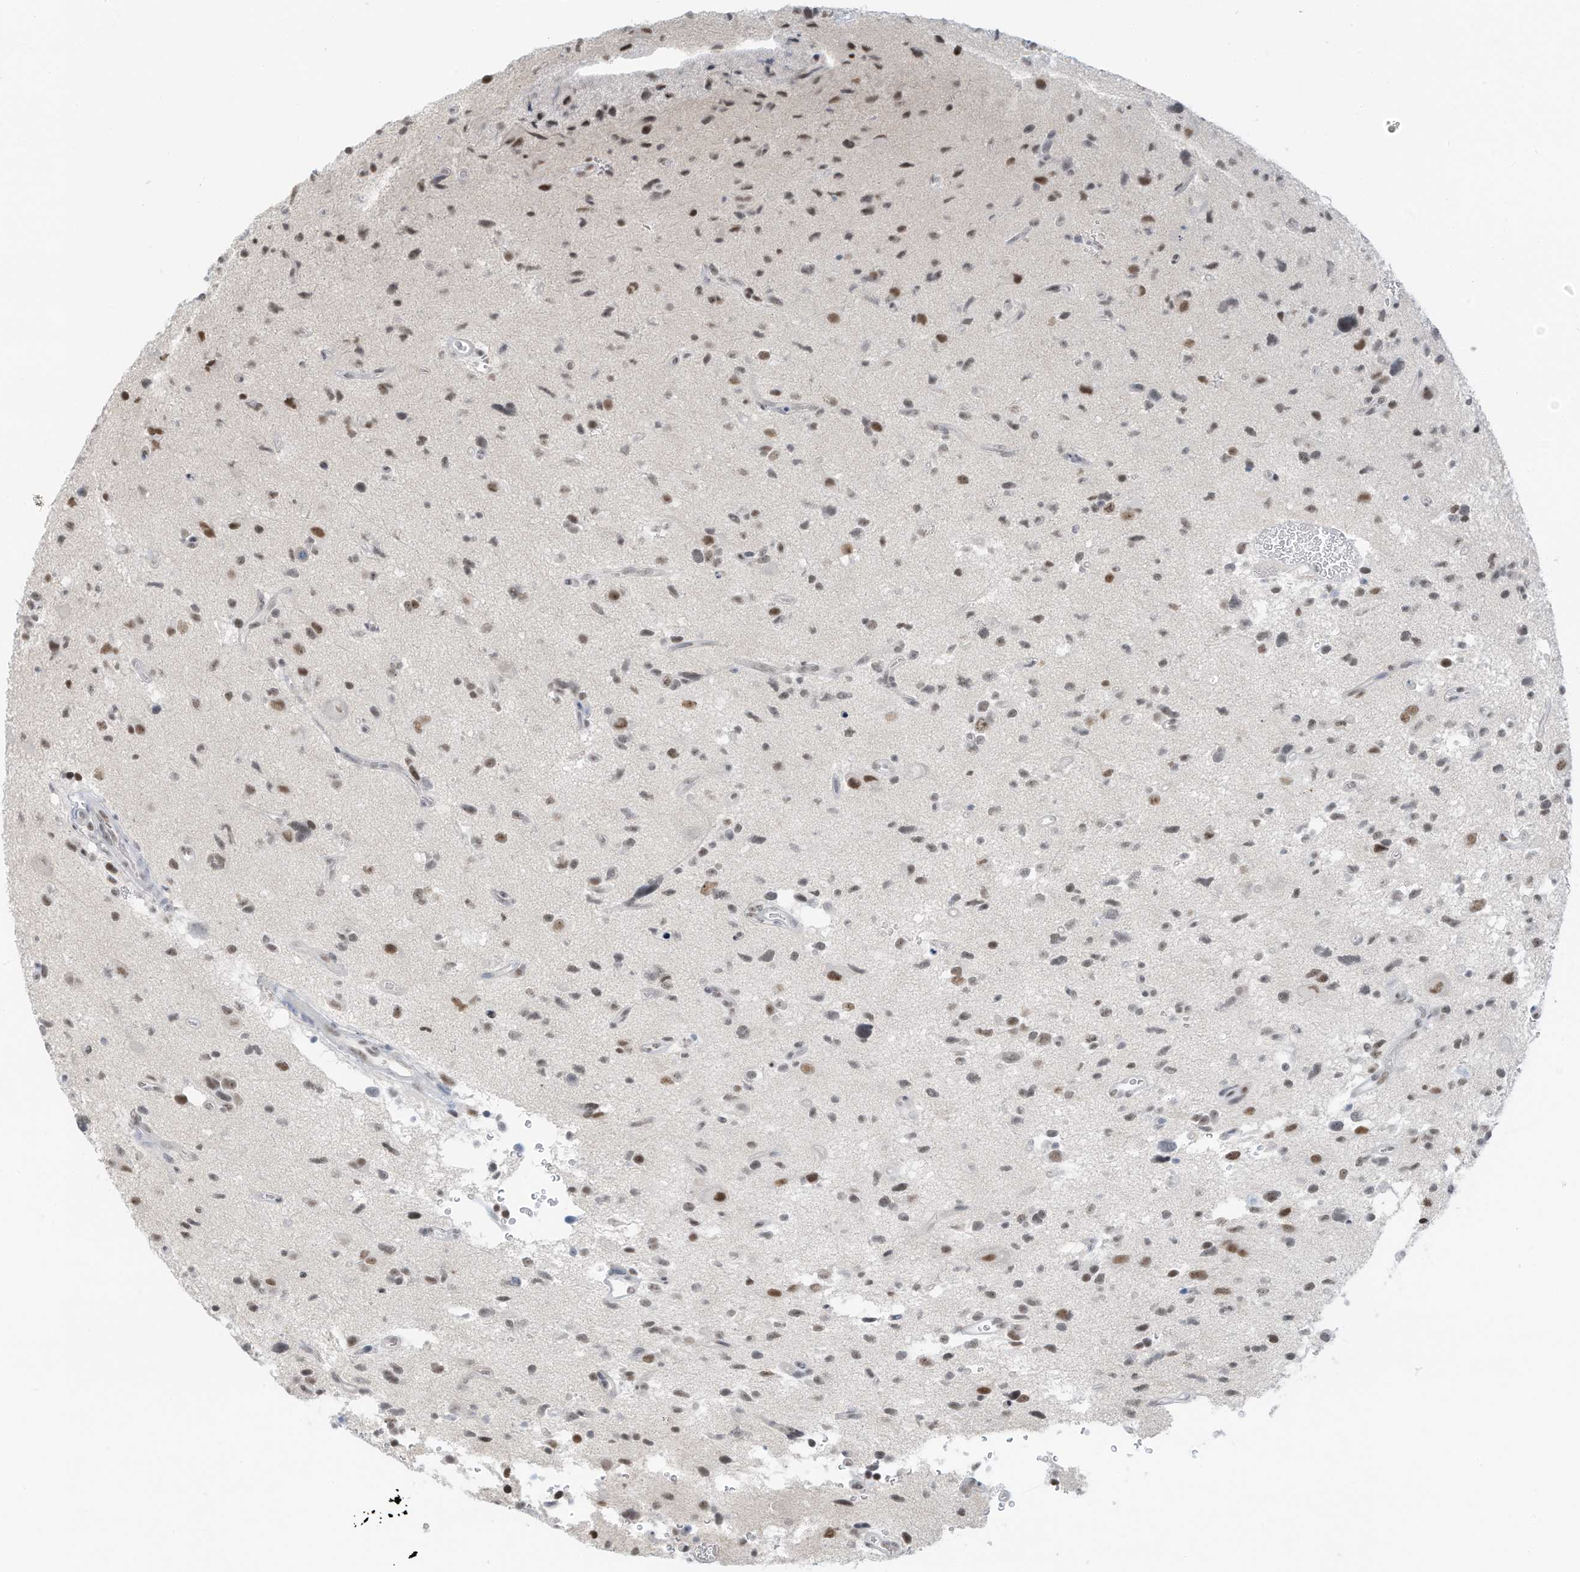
{"staining": {"intensity": "moderate", "quantity": "<25%", "location": "nuclear"}, "tissue": "glioma", "cell_type": "Tumor cells", "image_type": "cancer", "snomed": [{"axis": "morphology", "description": "Glioma, malignant, High grade"}, {"axis": "topography", "description": "Brain"}], "caption": "Malignant glioma (high-grade) tissue displays moderate nuclear staining in about <25% of tumor cells, visualized by immunohistochemistry.", "gene": "PGC", "patient": {"sex": "male", "age": 33}}